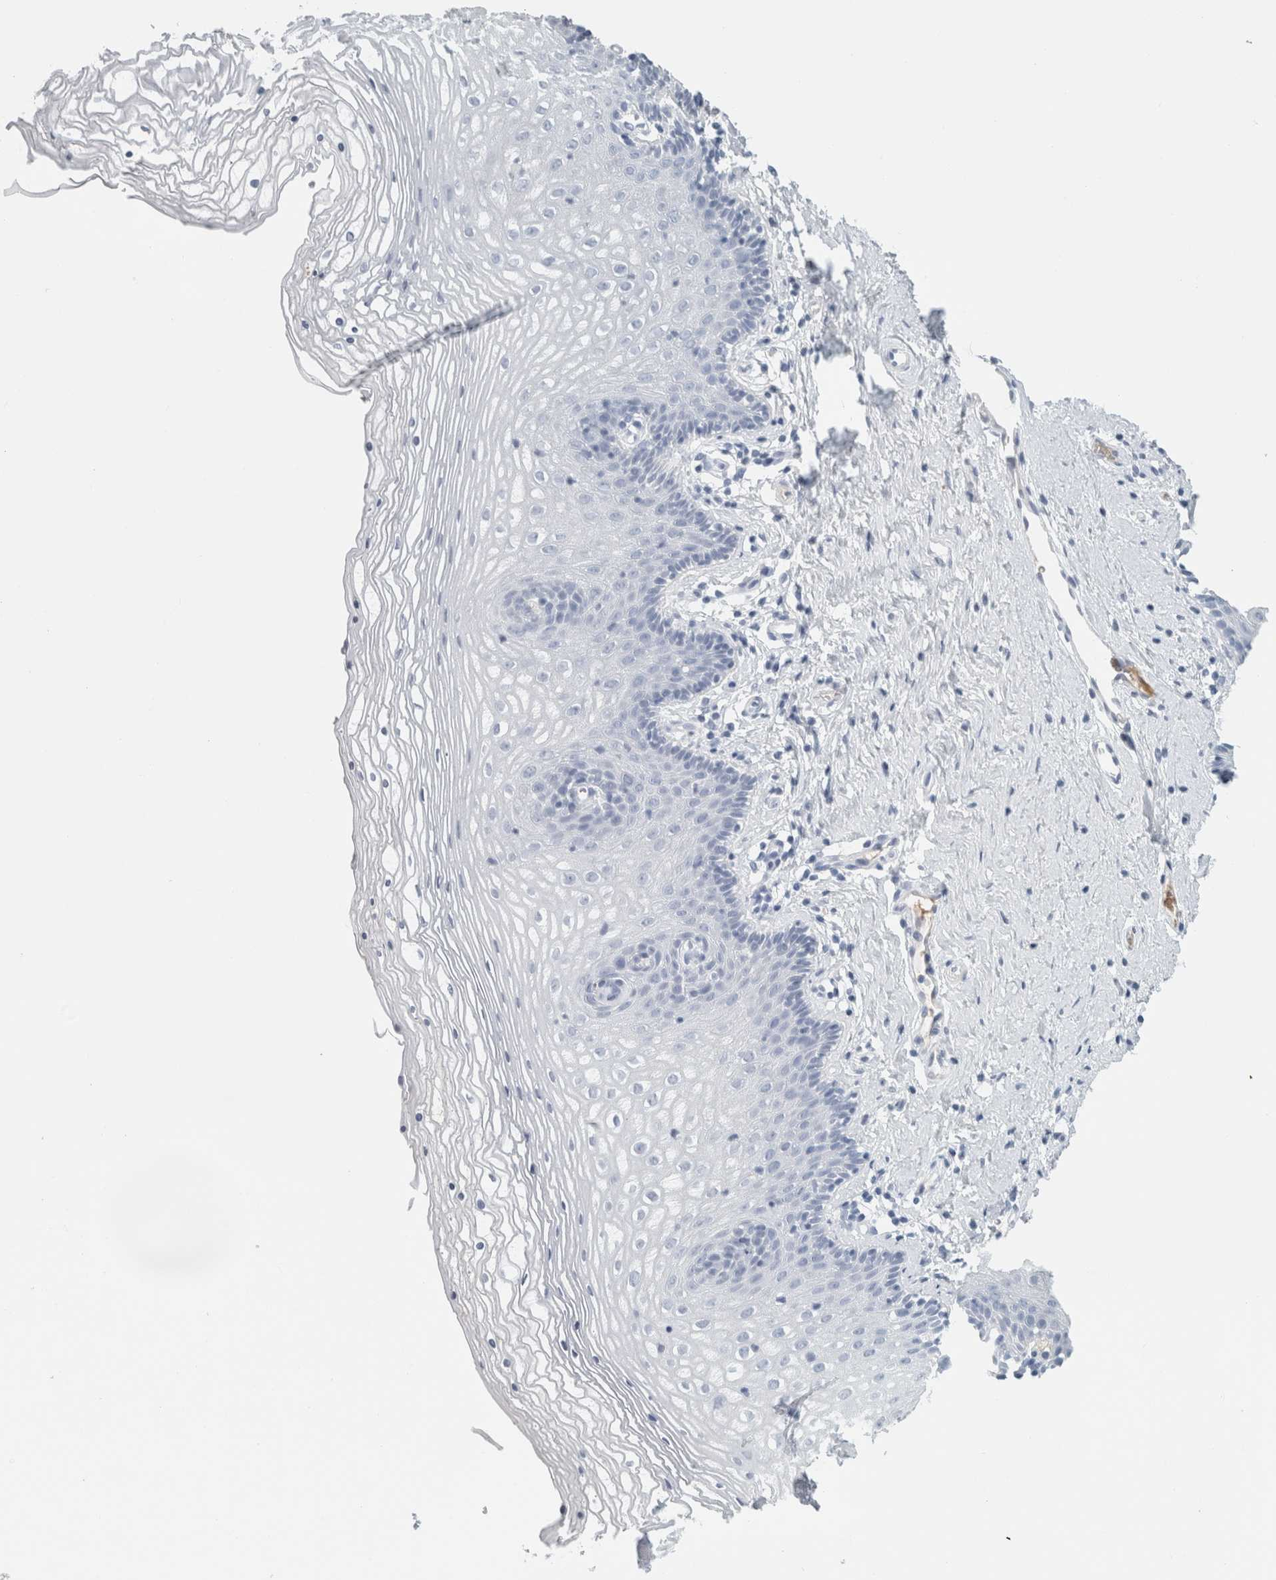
{"staining": {"intensity": "negative", "quantity": "none", "location": "none"}, "tissue": "vagina", "cell_type": "Squamous epithelial cells", "image_type": "normal", "snomed": [{"axis": "morphology", "description": "Normal tissue, NOS"}, {"axis": "topography", "description": "Vagina"}], "caption": "Squamous epithelial cells show no significant staining in unremarkable vagina. (DAB (3,3'-diaminobenzidine) IHC, high magnification).", "gene": "TSPAN8", "patient": {"sex": "female", "age": 32}}